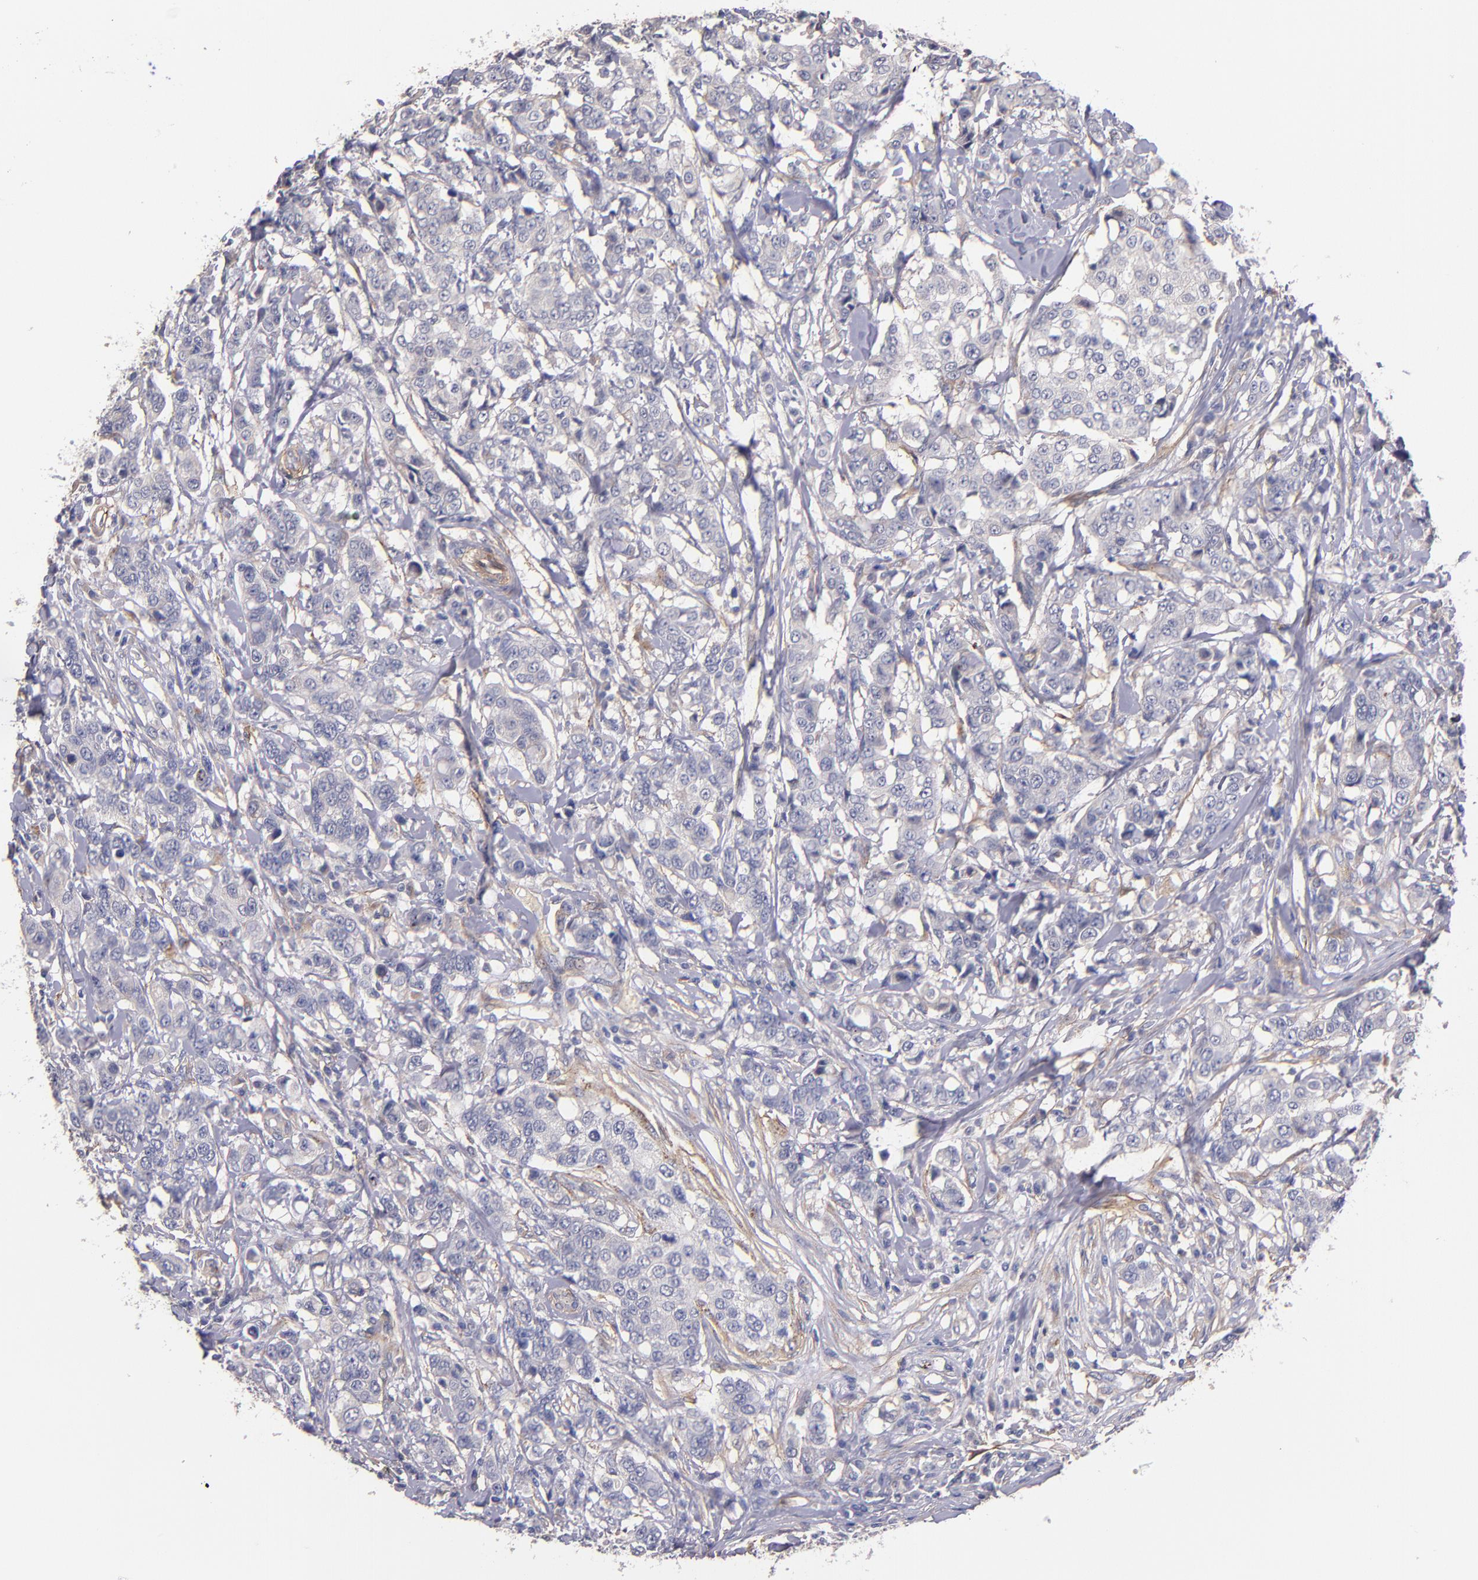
{"staining": {"intensity": "negative", "quantity": "none", "location": "none"}, "tissue": "breast cancer", "cell_type": "Tumor cells", "image_type": "cancer", "snomed": [{"axis": "morphology", "description": "Duct carcinoma"}, {"axis": "topography", "description": "Breast"}], "caption": "This micrograph is of breast intraductal carcinoma stained with immunohistochemistry (IHC) to label a protein in brown with the nuclei are counter-stained blue. There is no staining in tumor cells. The staining was performed using DAB (3,3'-diaminobenzidine) to visualize the protein expression in brown, while the nuclei were stained in blue with hematoxylin (Magnification: 20x).", "gene": "PLSCR4", "patient": {"sex": "female", "age": 27}}